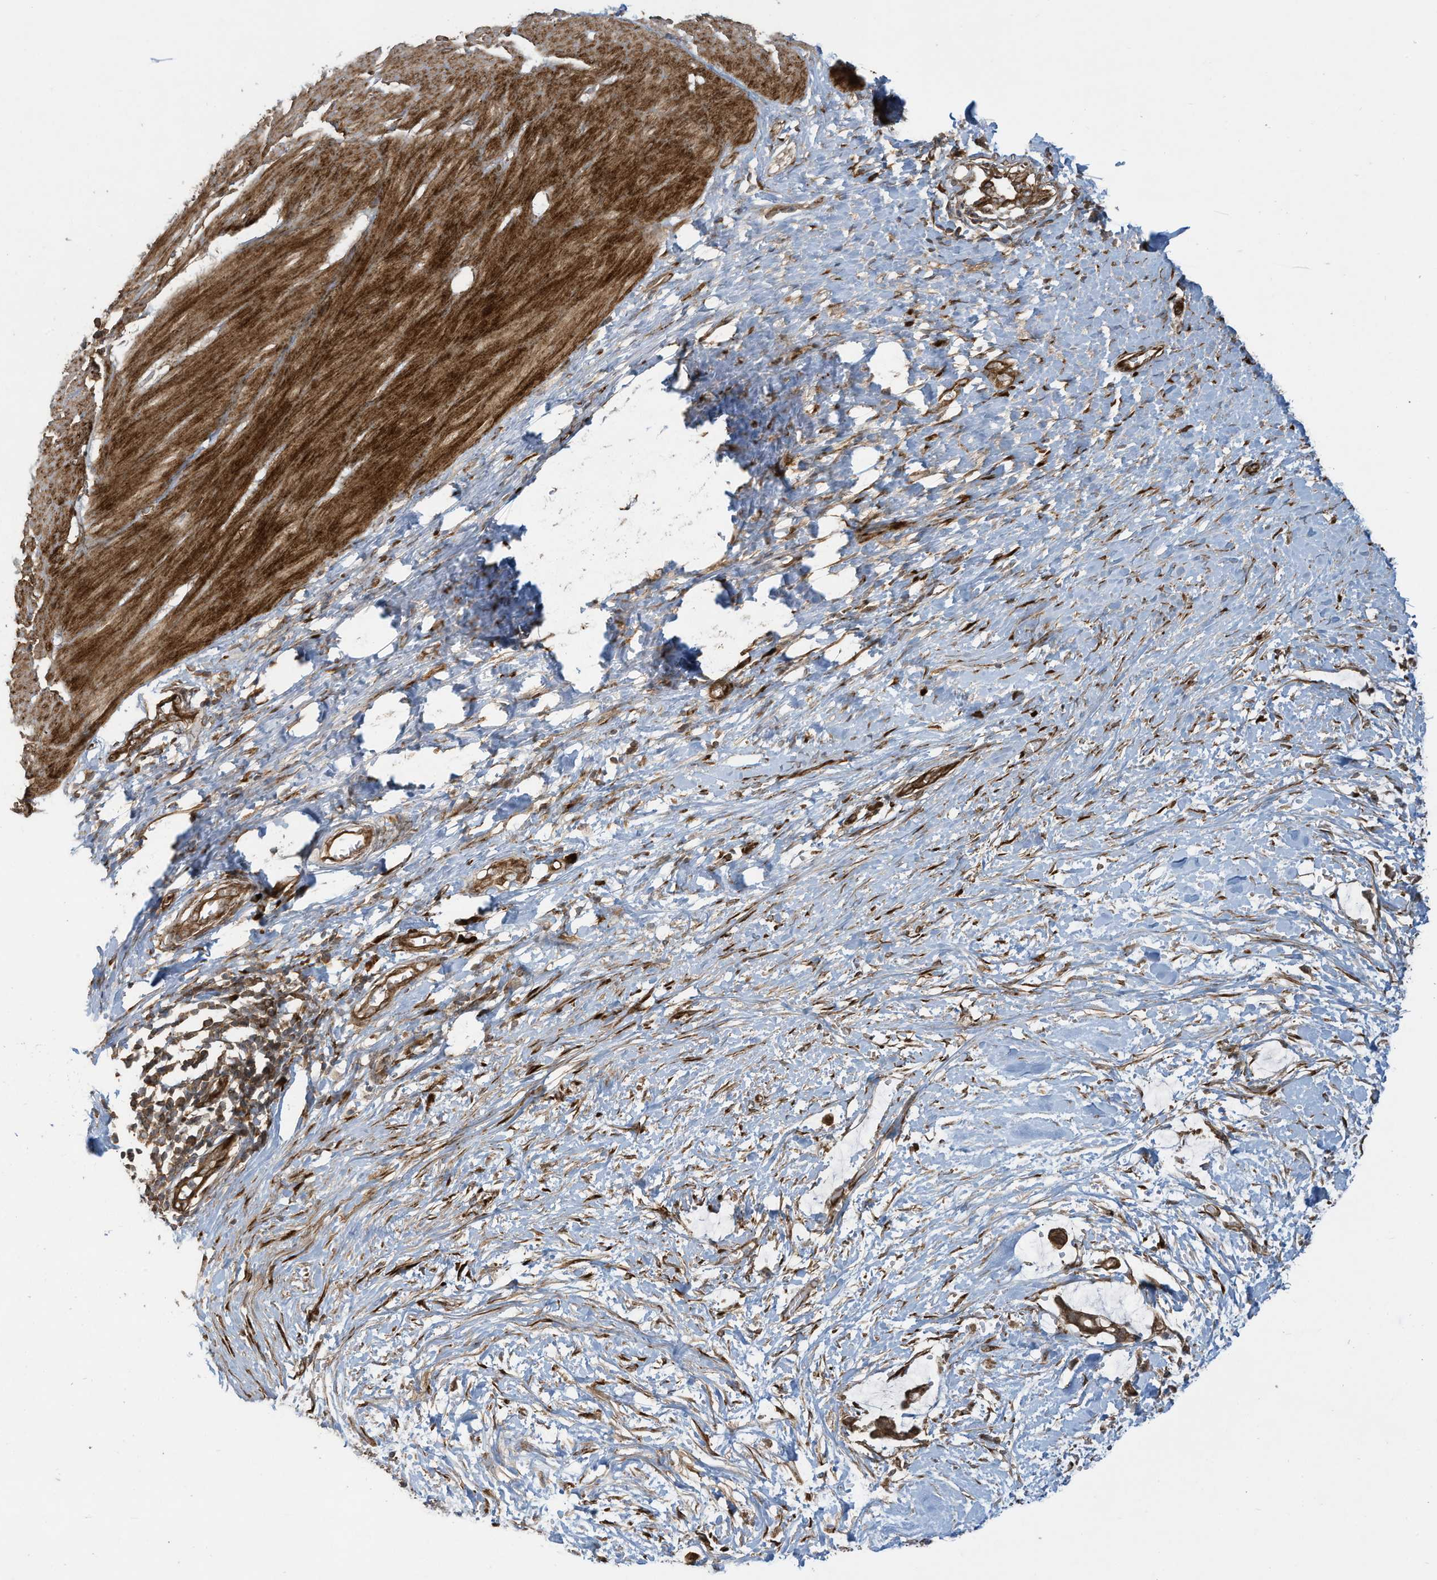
{"staining": {"intensity": "strong", "quantity": ">75%", "location": "cytoplasmic/membranous"}, "tissue": "smooth muscle", "cell_type": "Smooth muscle cells", "image_type": "normal", "snomed": [{"axis": "morphology", "description": "Normal tissue, NOS"}, {"axis": "morphology", "description": "Adenocarcinoma, NOS"}, {"axis": "topography", "description": "Colon"}, {"axis": "topography", "description": "Peripheral nerve tissue"}], "caption": "DAB immunohistochemical staining of unremarkable human smooth muscle demonstrates strong cytoplasmic/membranous protein staining in approximately >75% of smooth muscle cells.", "gene": "DDIT4", "patient": {"sex": "male", "age": 14}}